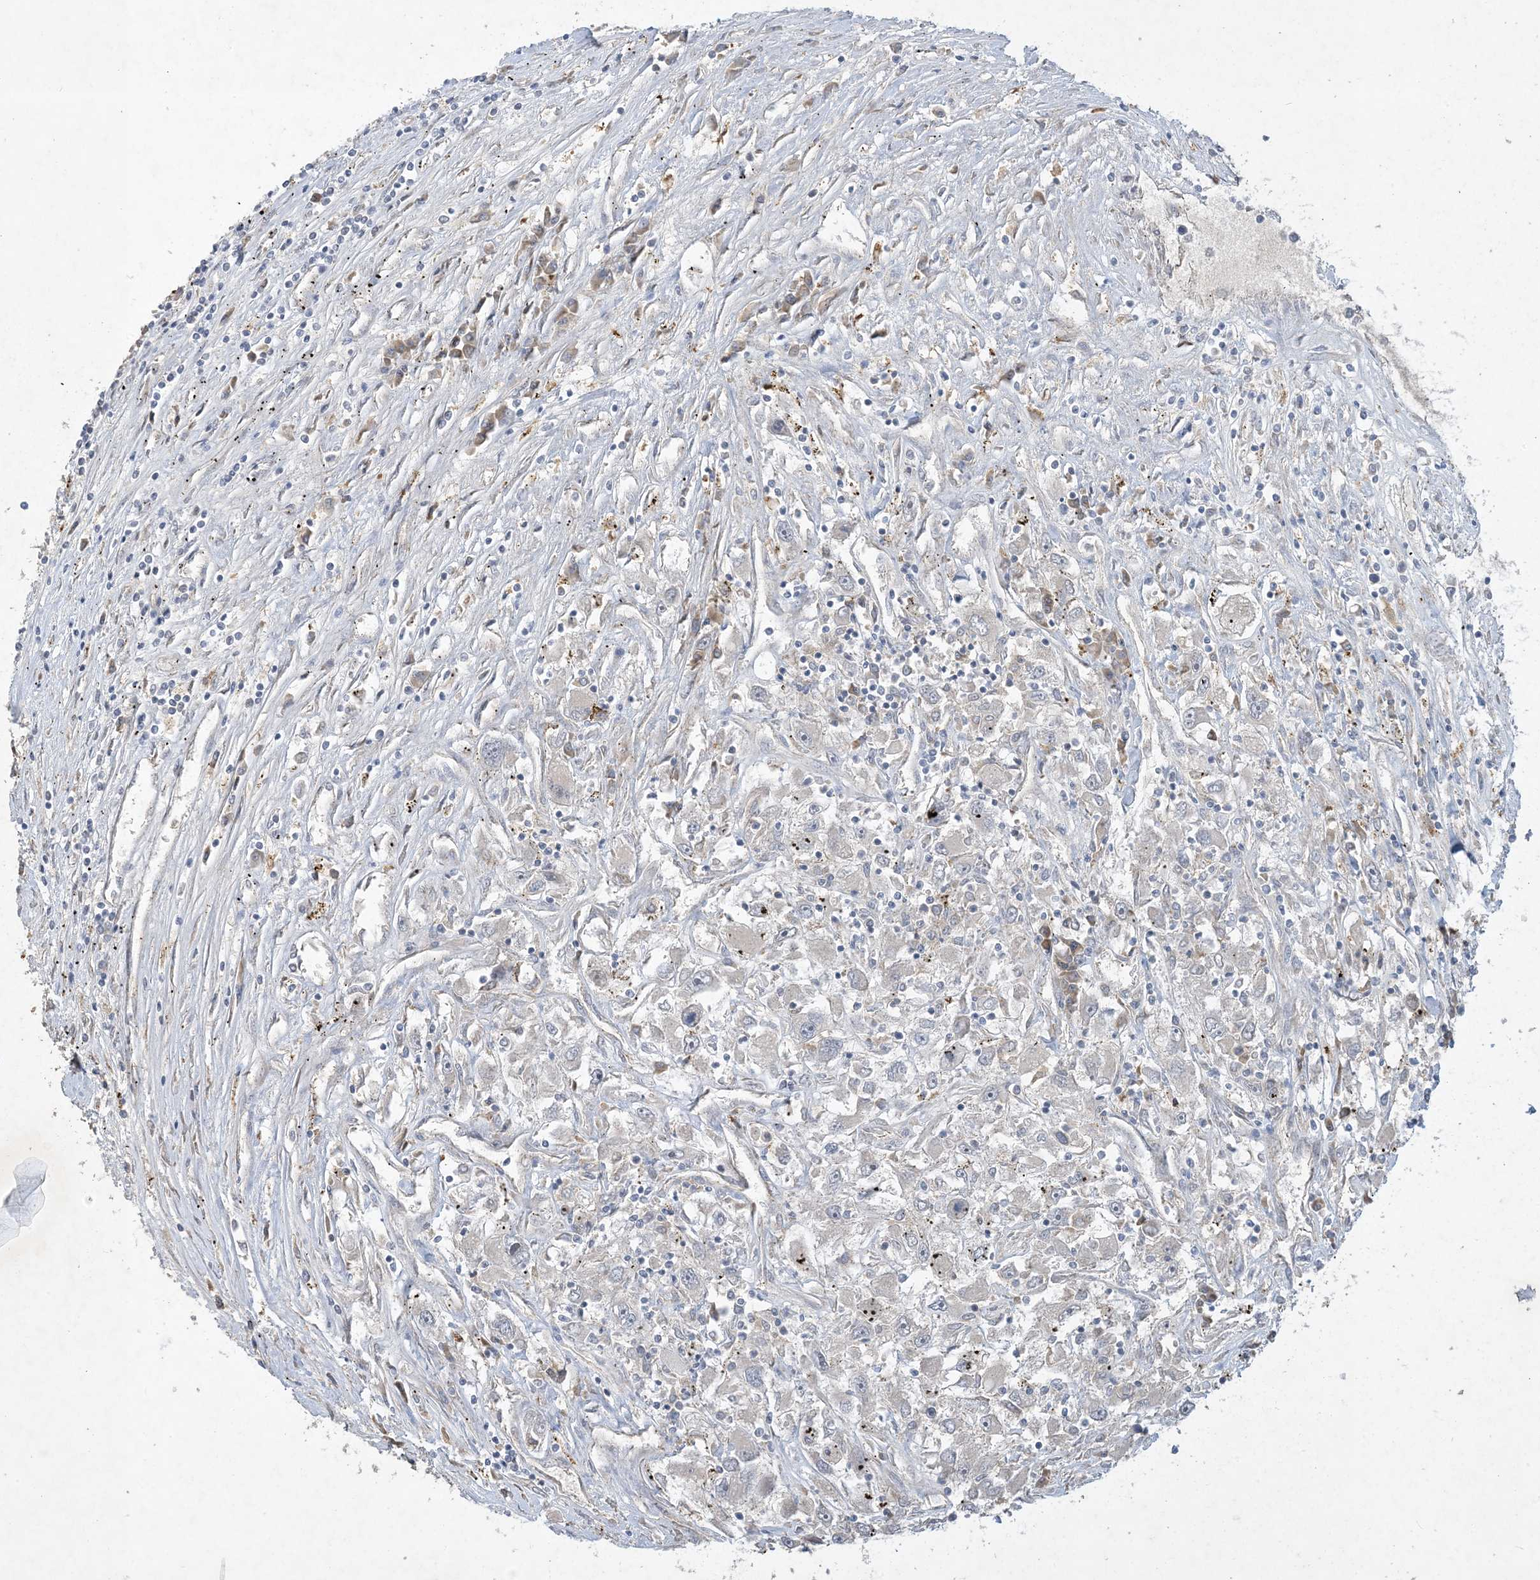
{"staining": {"intensity": "negative", "quantity": "none", "location": "none"}, "tissue": "renal cancer", "cell_type": "Tumor cells", "image_type": "cancer", "snomed": [{"axis": "morphology", "description": "Adenocarcinoma, NOS"}, {"axis": "topography", "description": "Kidney"}], "caption": "Immunohistochemical staining of renal cancer demonstrates no significant expression in tumor cells. Brightfield microscopy of immunohistochemistry stained with DAB (3,3'-diaminobenzidine) (brown) and hematoxylin (blue), captured at high magnification.", "gene": "MRPS18A", "patient": {"sex": "female", "age": 52}}